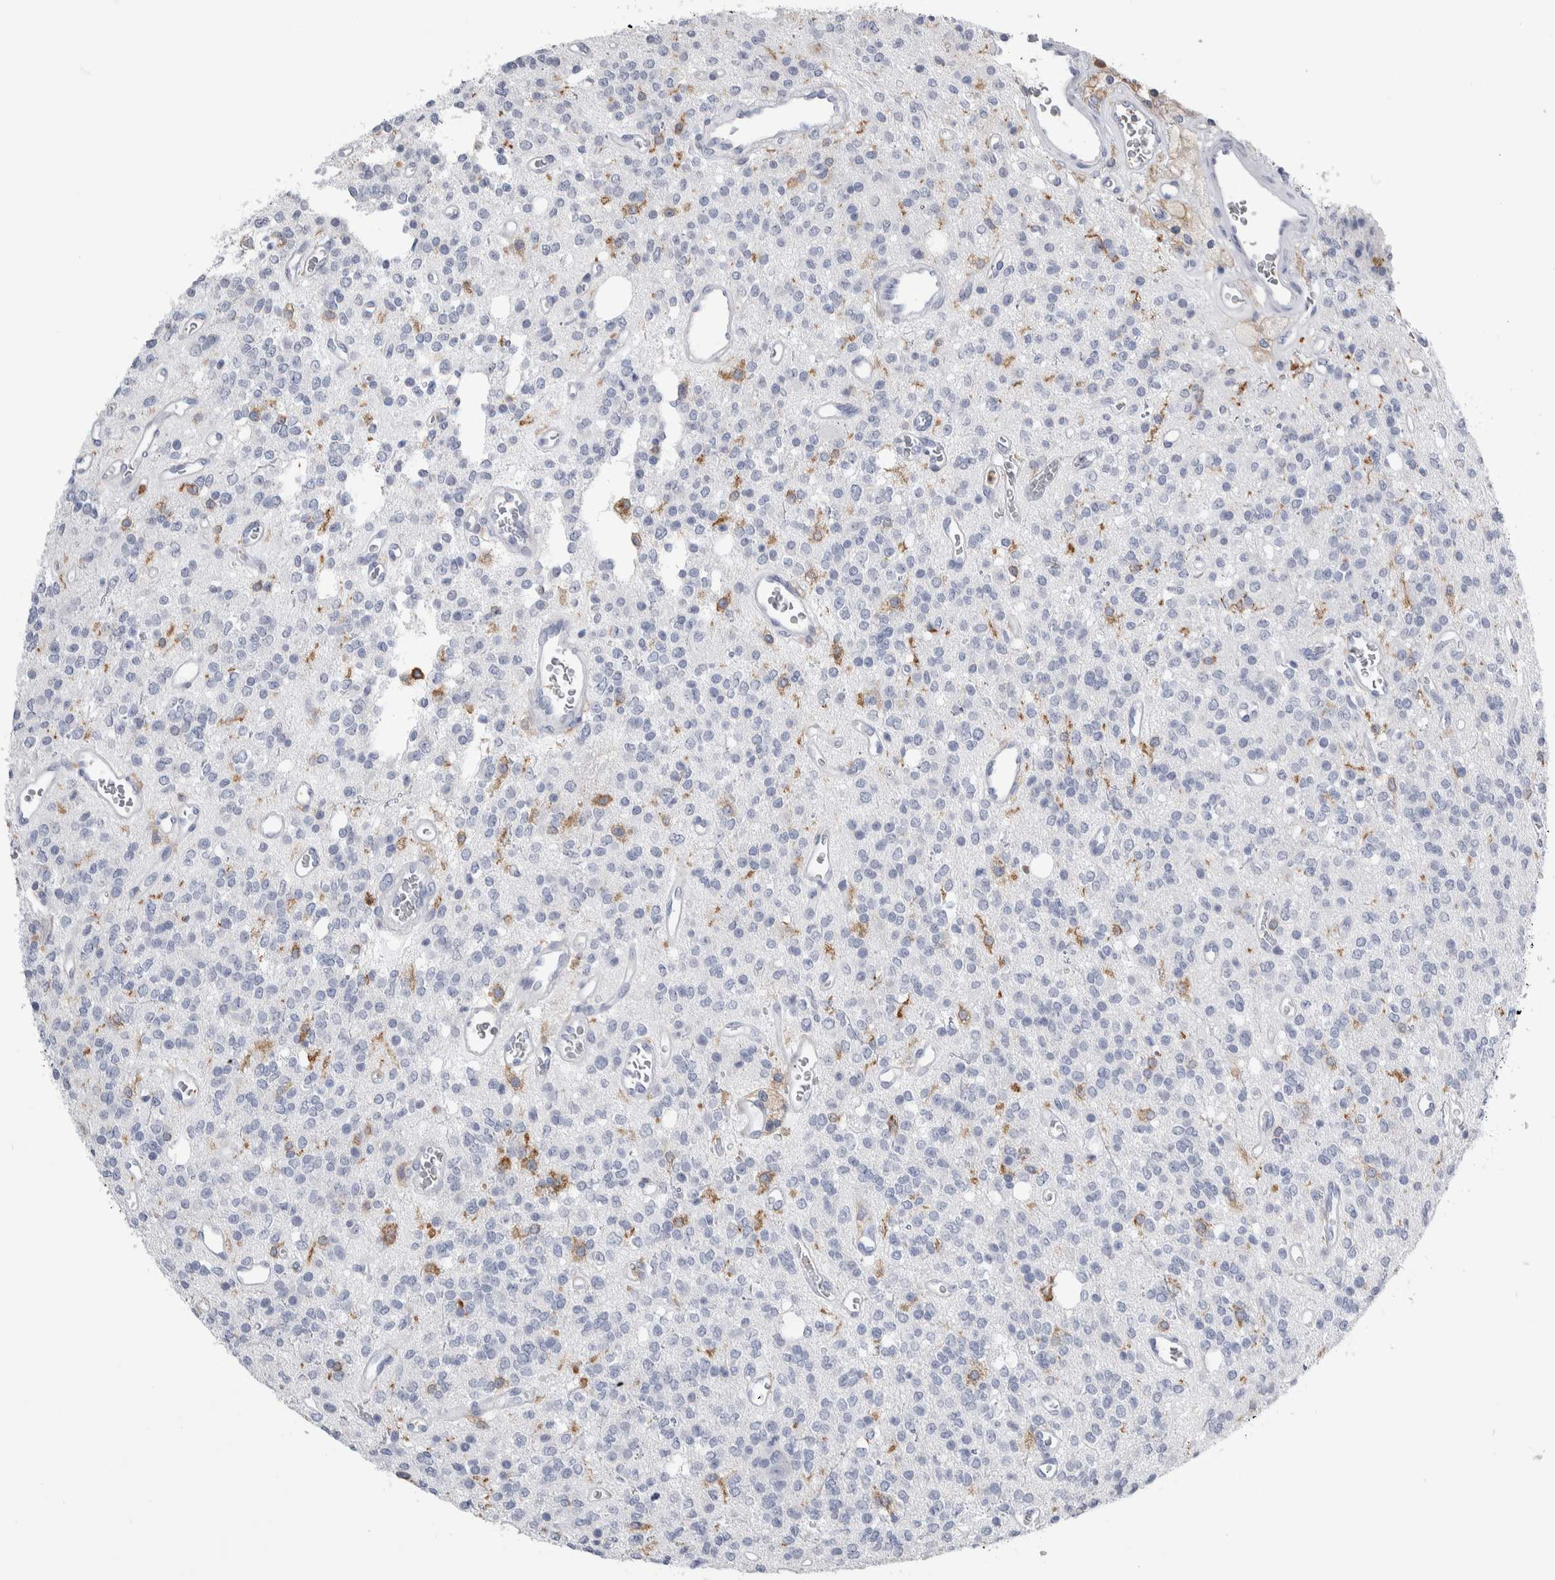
{"staining": {"intensity": "negative", "quantity": "none", "location": "none"}, "tissue": "glioma", "cell_type": "Tumor cells", "image_type": "cancer", "snomed": [{"axis": "morphology", "description": "Glioma, malignant, High grade"}, {"axis": "topography", "description": "Brain"}], "caption": "Immunohistochemical staining of human glioma displays no significant staining in tumor cells. Brightfield microscopy of immunohistochemistry stained with DAB (3,3'-diaminobenzidine) (brown) and hematoxylin (blue), captured at high magnification.", "gene": "SKAP2", "patient": {"sex": "male", "age": 34}}